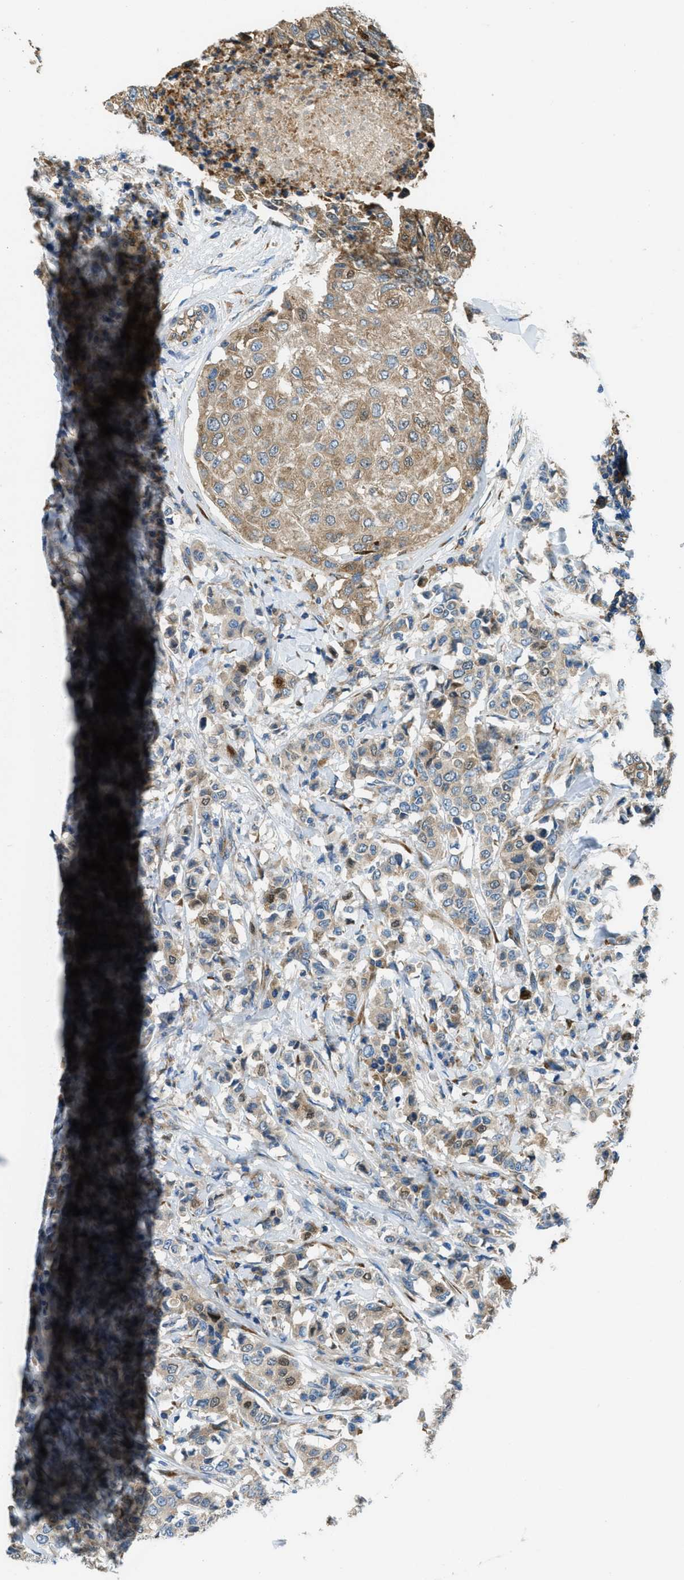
{"staining": {"intensity": "moderate", "quantity": ">75%", "location": "cytoplasmic/membranous"}, "tissue": "breast cancer", "cell_type": "Tumor cells", "image_type": "cancer", "snomed": [{"axis": "morphology", "description": "Duct carcinoma"}, {"axis": "topography", "description": "Breast"}], "caption": "A photomicrograph of human breast cancer stained for a protein shows moderate cytoplasmic/membranous brown staining in tumor cells.", "gene": "GIMAP8", "patient": {"sex": "female", "age": 27}}